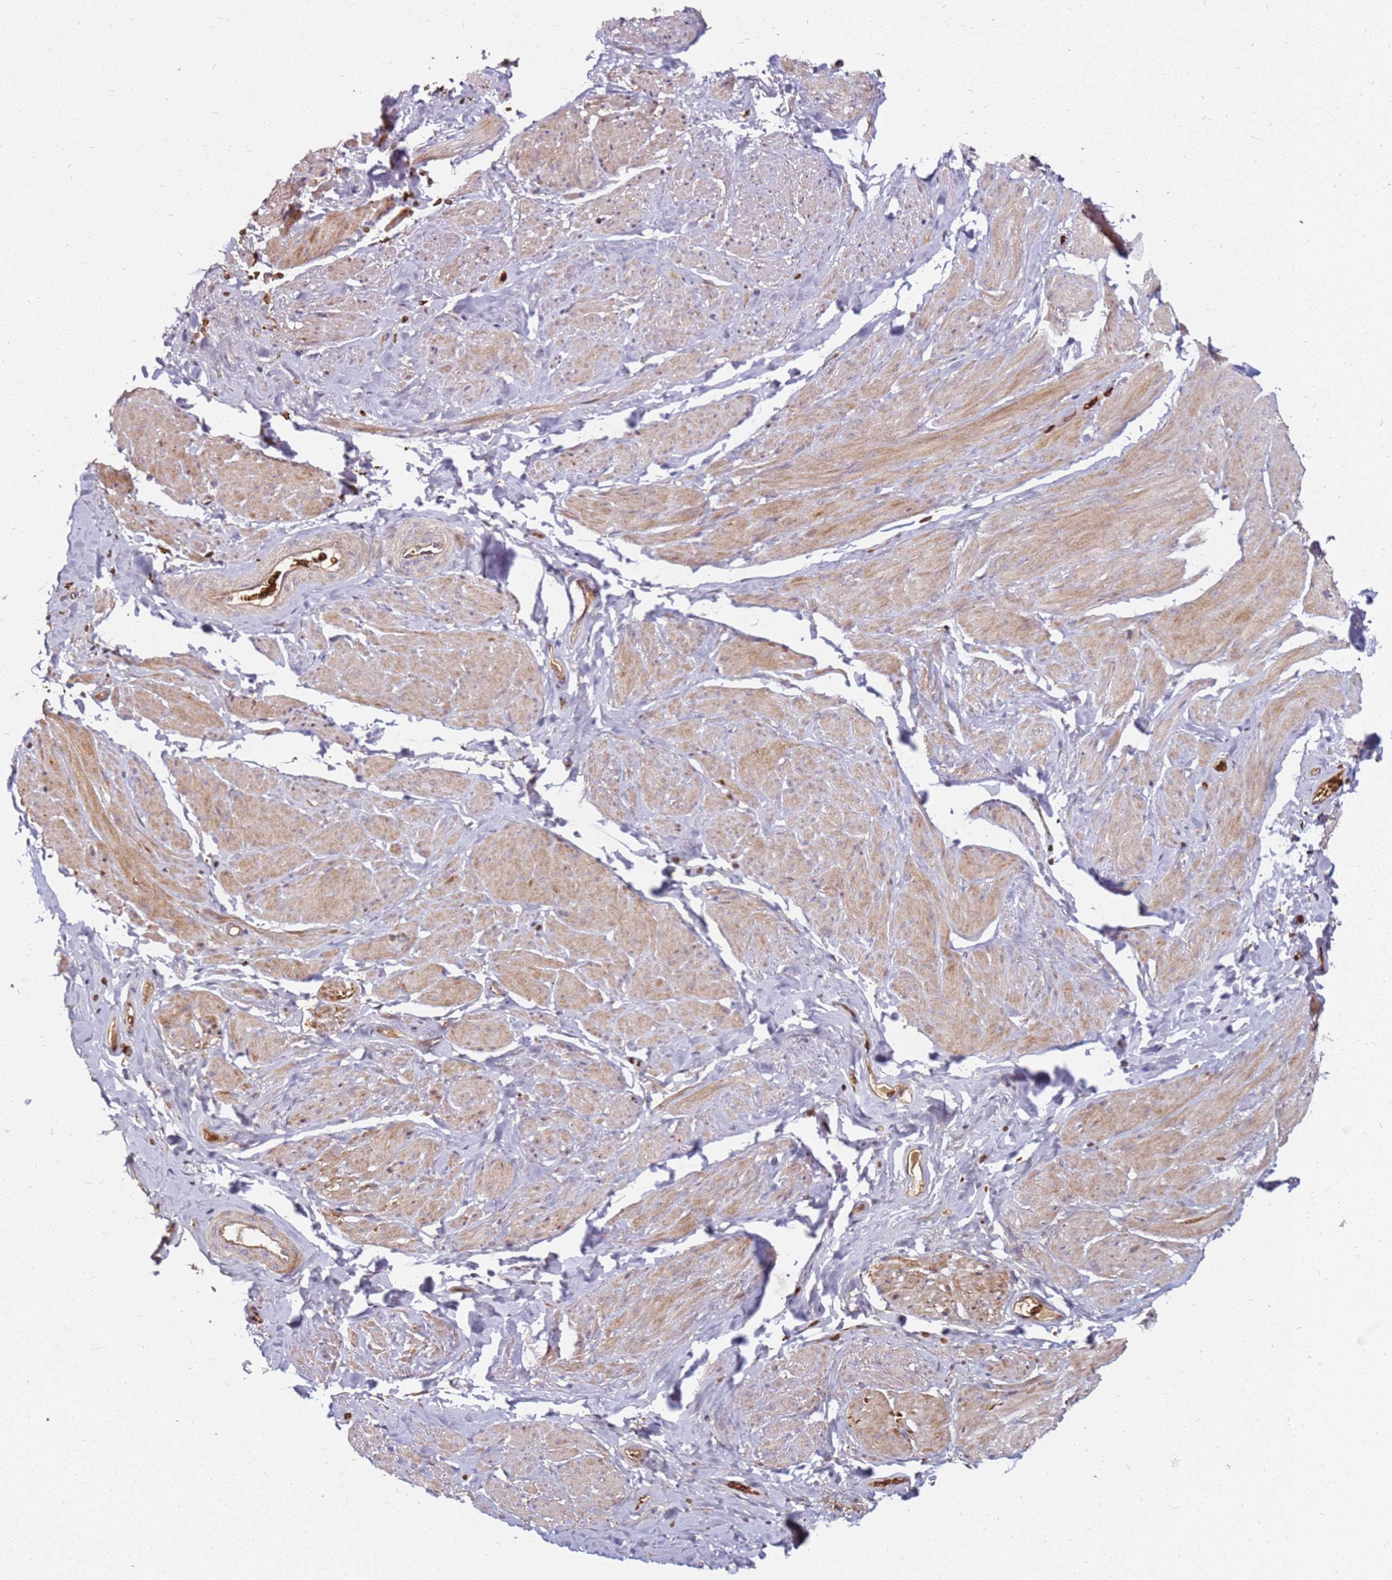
{"staining": {"intensity": "weak", "quantity": "25%-75%", "location": "cytoplasmic/membranous"}, "tissue": "smooth muscle", "cell_type": "Smooth muscle cells", "image_type": "normal", "snomed": [{"axis": "morphology", "description": "Normal tissue, NOS"}, {"axis": "topography", "description": "Smooth muscle"}, {"axis": "topography", "description": "Peripheral nerve tissue"}], "caption": "IHC image of unremarkable human smooth muscle stained for a protein (brown), which demonstrates low levels of weak cytoplasmic/membranous staining in about 25%-75% of smooth muscle cells.", "gene": "RNF11", "patient": {"sex": "male", "age": 69}}